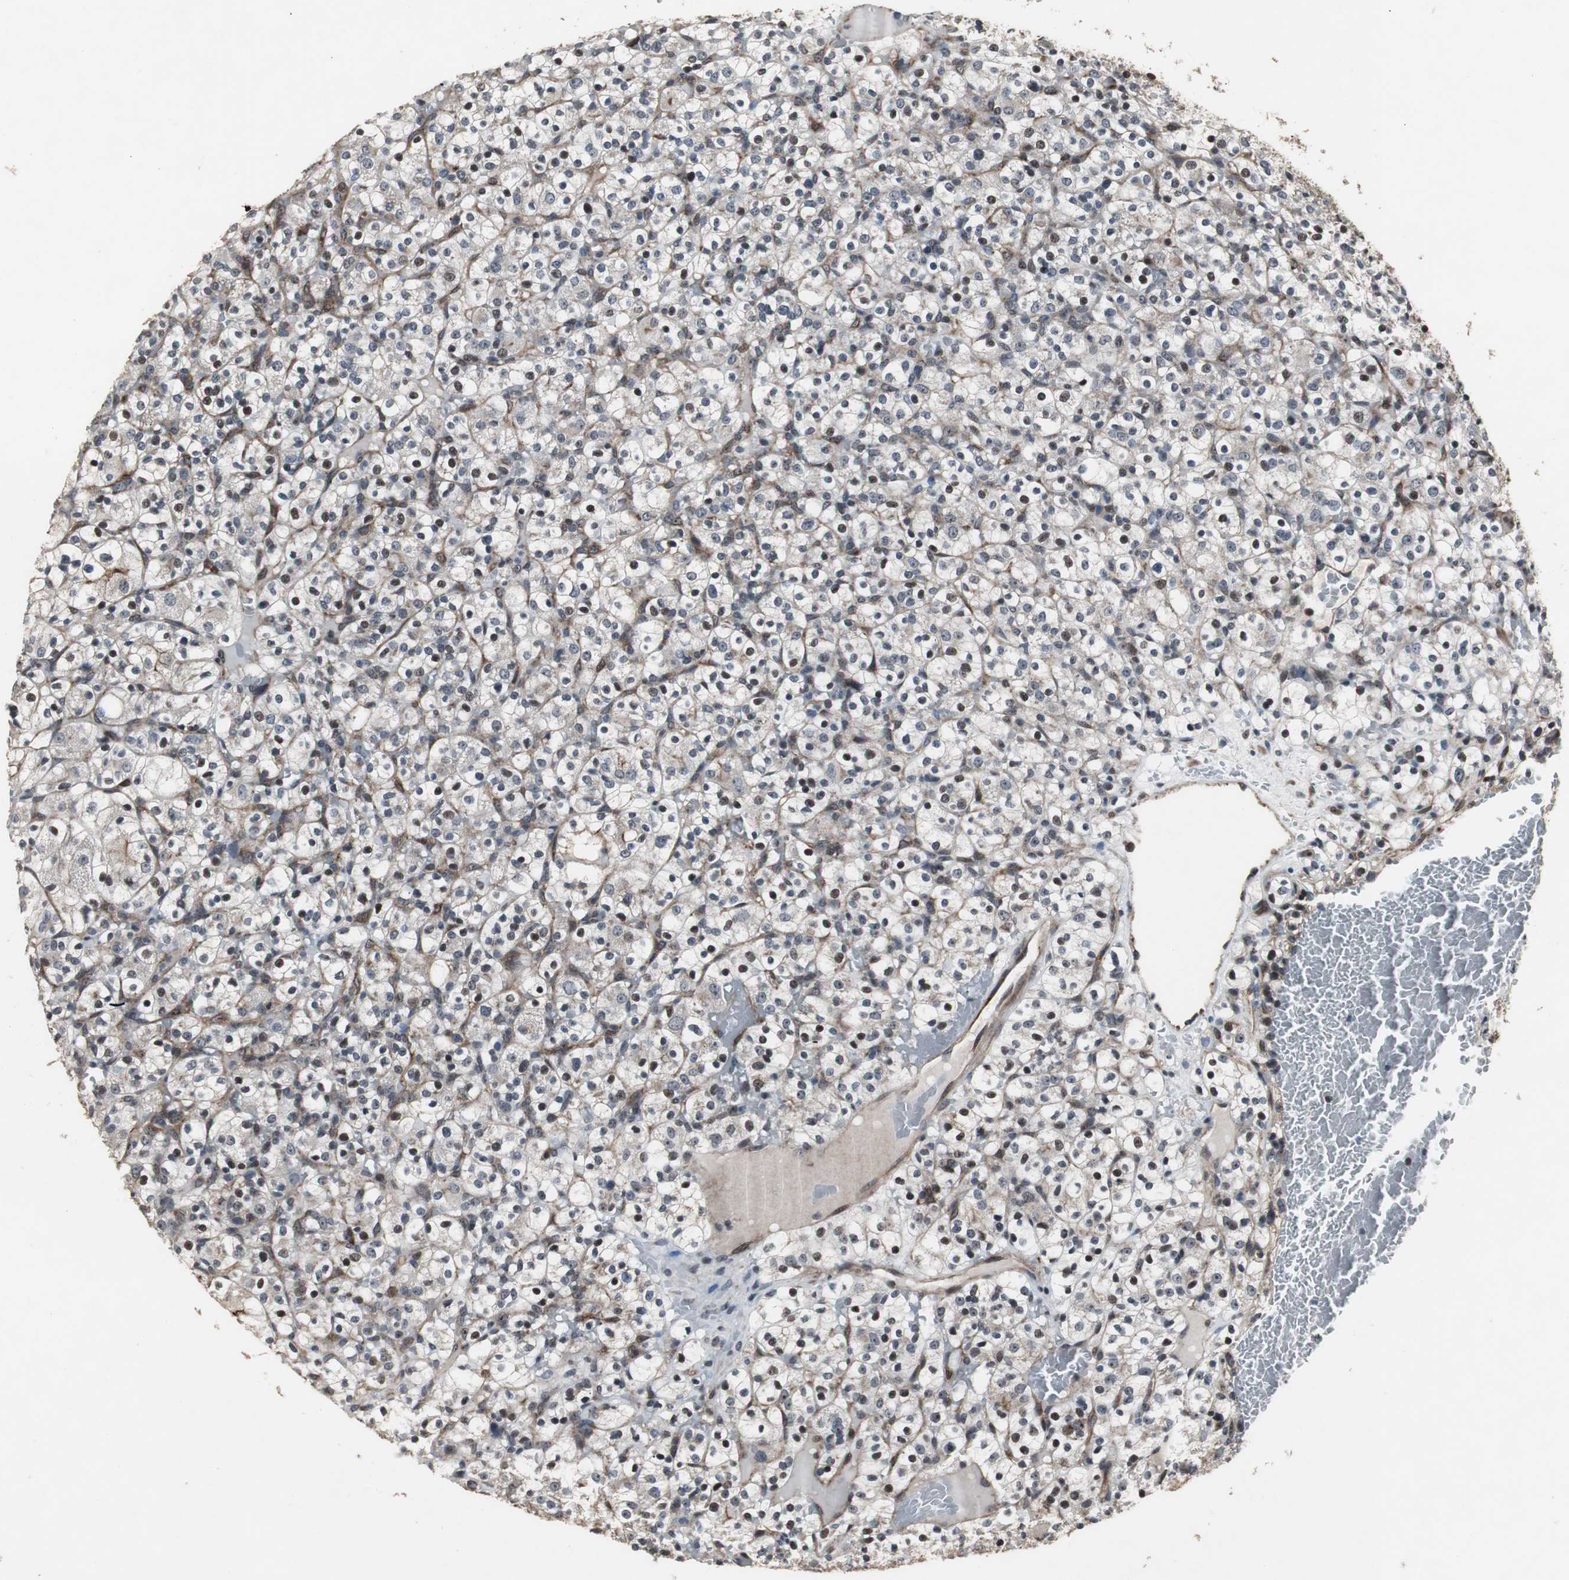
{"staining": {"intensity": "moderate", "quantity": "<25%", "location": "nuclear"}, "tissue": "renal cancer", "cell_type": "Tumor cells", "image_type": "cancer", "snomed": [{"axis": "morphology", "description": "Normal tissue, NOS"}, {"axis": "morphology", "description": "Adenocarcinoma, NOS"}, {"axis": "topography", "description": "Kidney"}], "caption": "This is a micrograph of immunohistochemistry (IHC) staining of renal adenocarcinoma, which shows moderate positivity in the nuclear of tumor cells.", "gene": "MRPL40", "patient": {"sex": "female", "age": 72}}